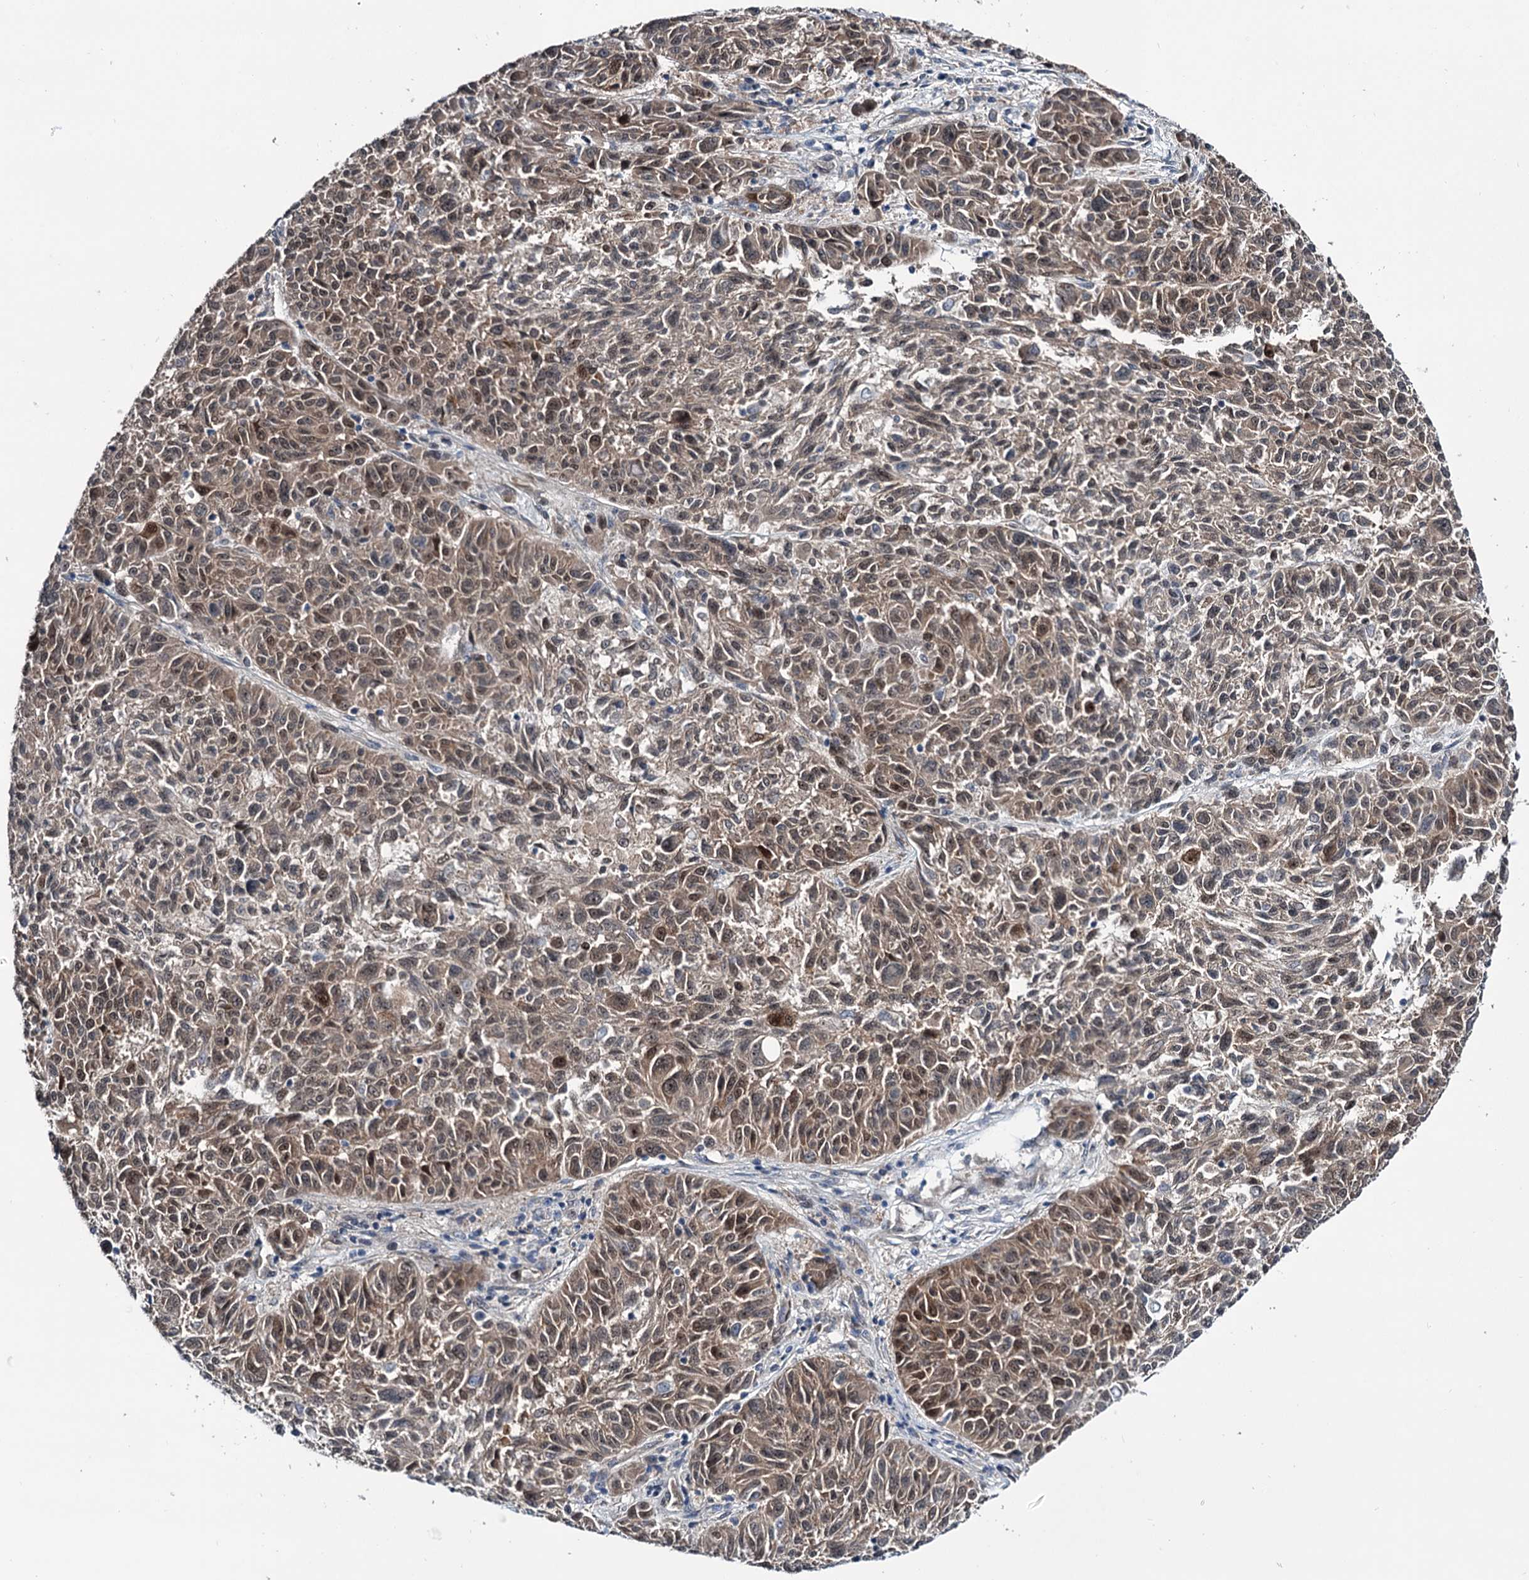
{"staining": {"intensity": "moderate", "quantity": ">75%", "location": "cytoplasmic/membranous,nuclear"}, "tissue": "melanoma", "cell_type": "Tumor cells", "image_type": "cancer", "snomed": [{"axis": "morphology", "description": "Malignant melanoma, NOS"}, {"axis": "topography", "description": "Skin"}], "caption": "High-magnification brightfield microscopy of malignant melanoma stained with DAB (3,3'-diaminobenzidine) (brown) and counterstained with hematoxylin (blue). tumor cells exhibit moderate cytoplasmic/membranous and nuclear expression is seen in about>75% of cells.", "gene": "DCUN1D4", "patient": {"sex": "male", "age": 53}}